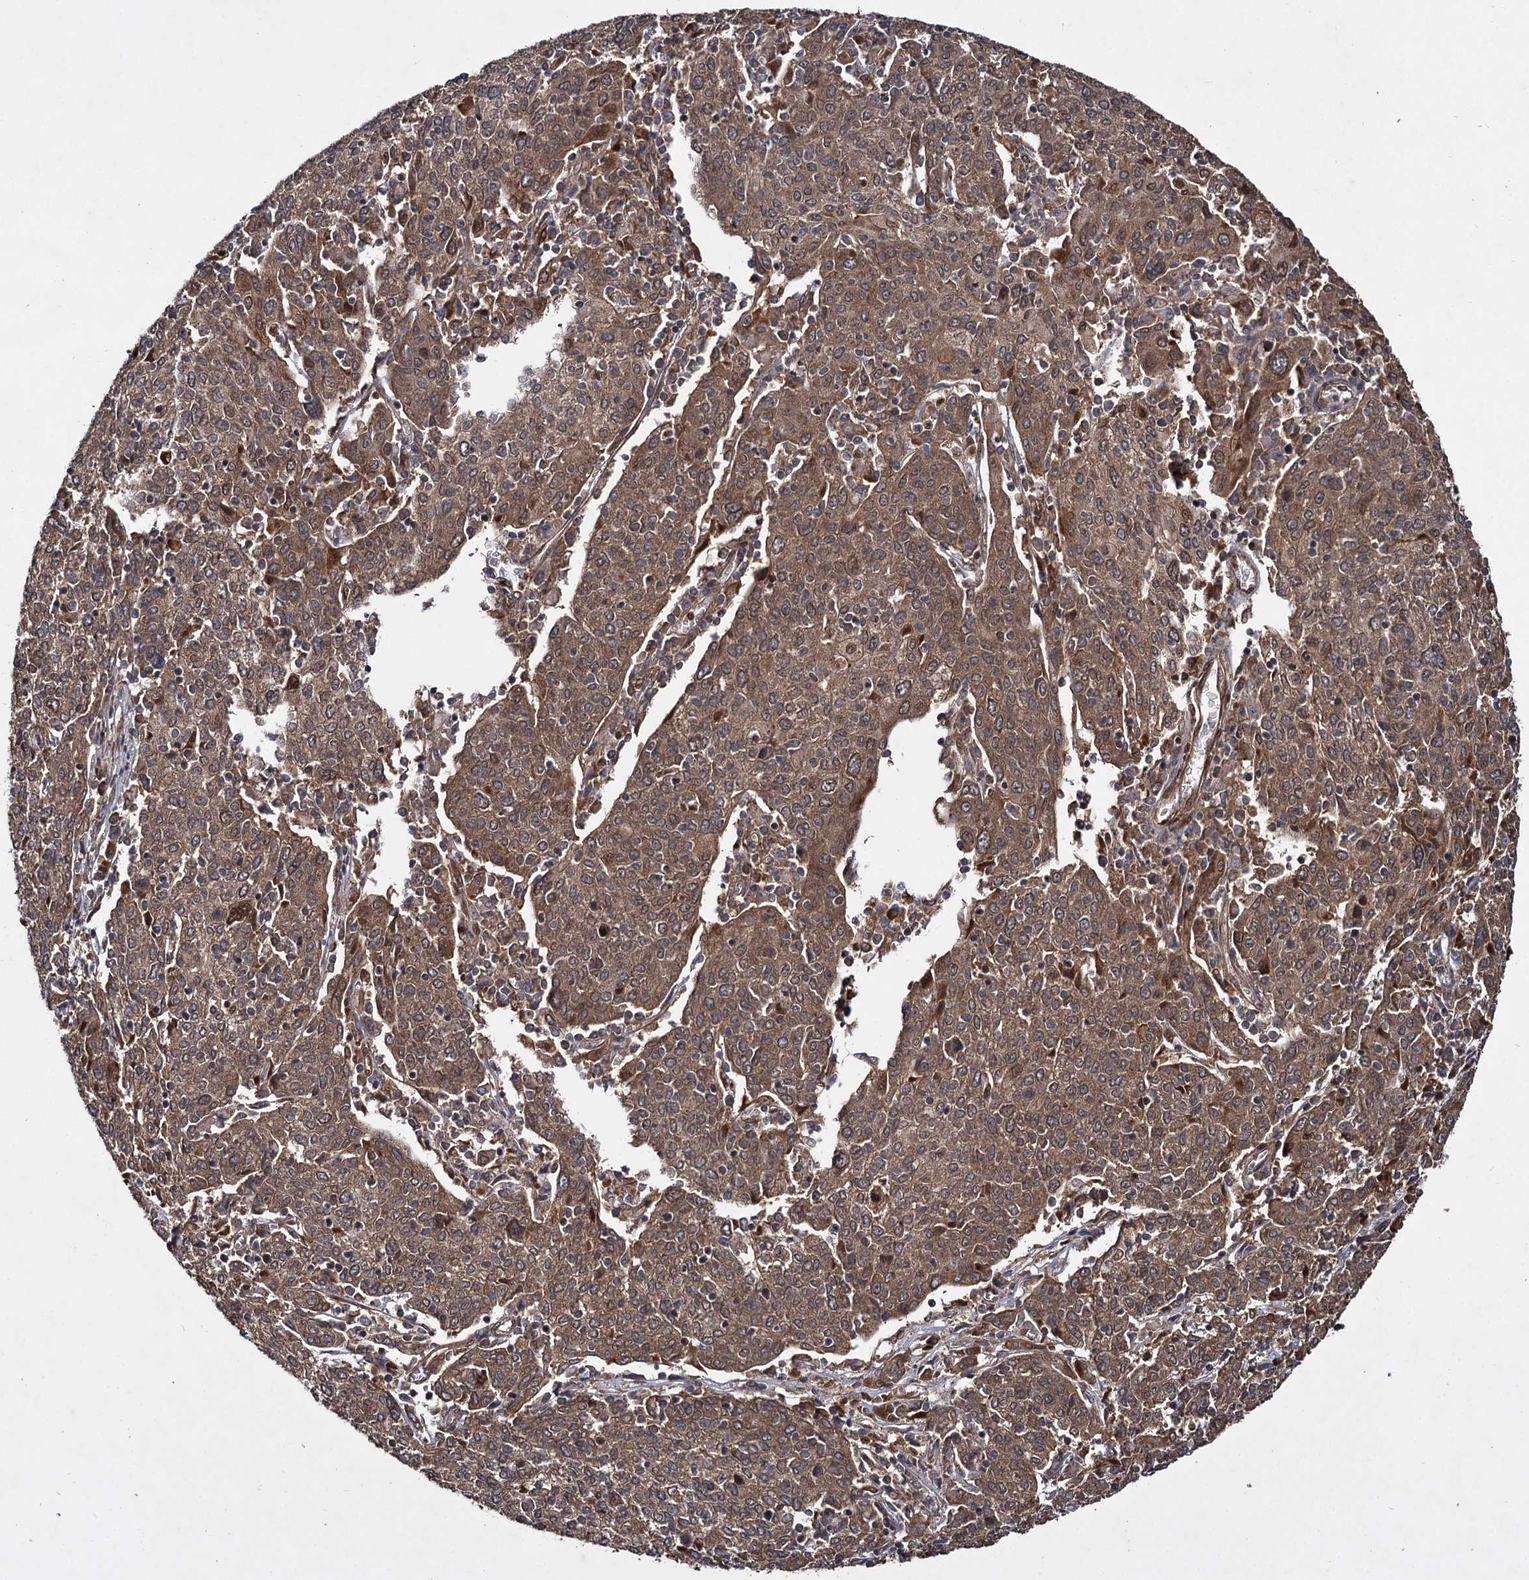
{"staining": {"intensity": "moderate", "quantity": ">75%", "location": "cytoplasmic/membranous"}, "tissue": "cervical cancer", "cell_type": "Tumor cells", "image_type": "cancer", "snomed": [{"axis": "morphology", "description": "Squamous cell carcinoma, NOS"}, {"axis": "topography", "description": "Cervix"}], "caption": "Protein staining of squamous cell carcinoma (cervical) tissue displays moderate cytoplasmic/membranous expression in approximately >75% of tumor cells.", "gene": "DCP1B", "patient": {"sex": "female", "age": 67}}